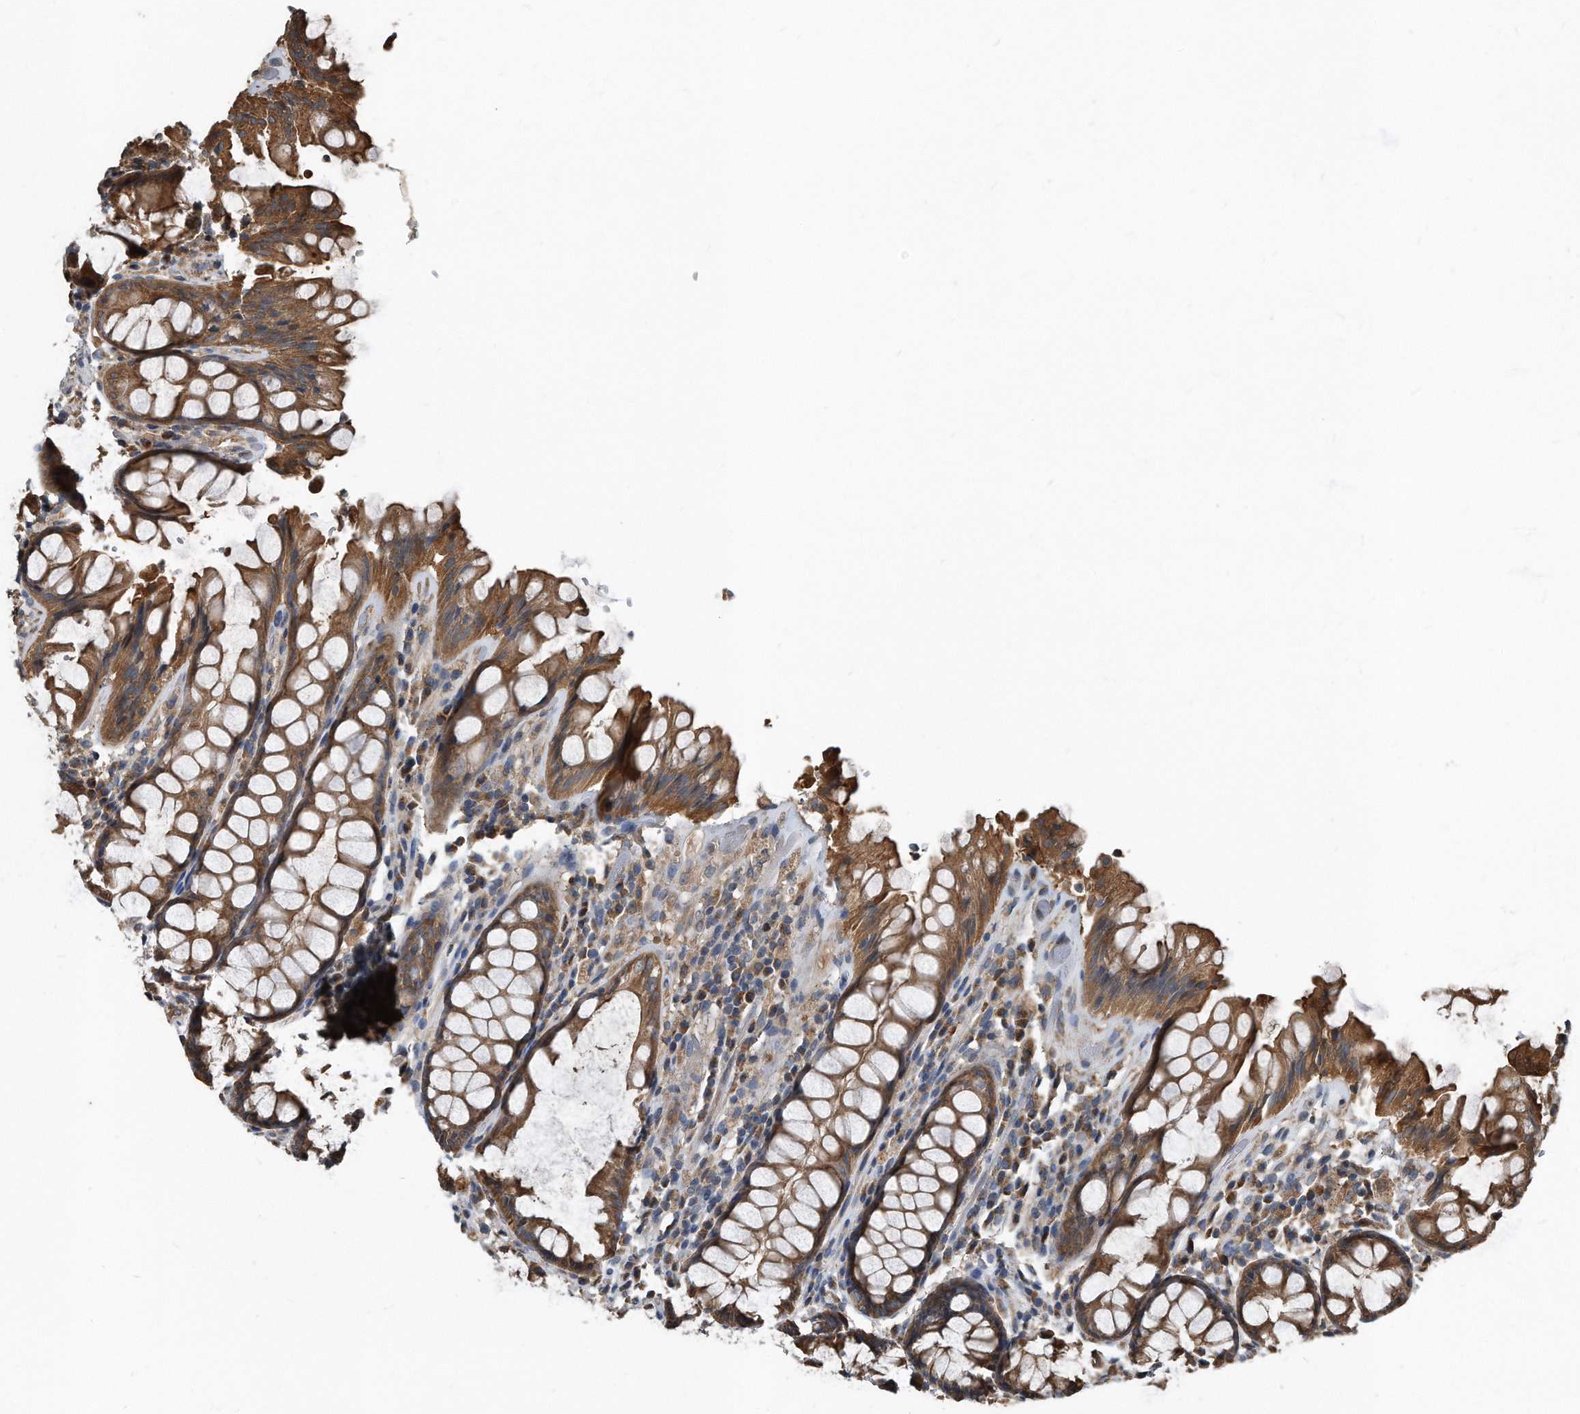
{"staining": {"intensity": "strong", "quantity": "25%-75%", "location": "cytoplasmic/membranous"}, "tissue": "rectum", "cell_type": "Glandular cells", "image_type": "normal", "snomed": [{"axis": "morphology", "description": "Normal tissue, NOS"}, {"axis": "topography", "description": "Rectum"}], "caption": "Rectum stained for a protein (brown) displays strong cytoplasmic/membranous positive expression in approximately 25%-75% of glandular cells.", "gene": "FAM136A", "patient": {"sex": "male", "age": 64}}